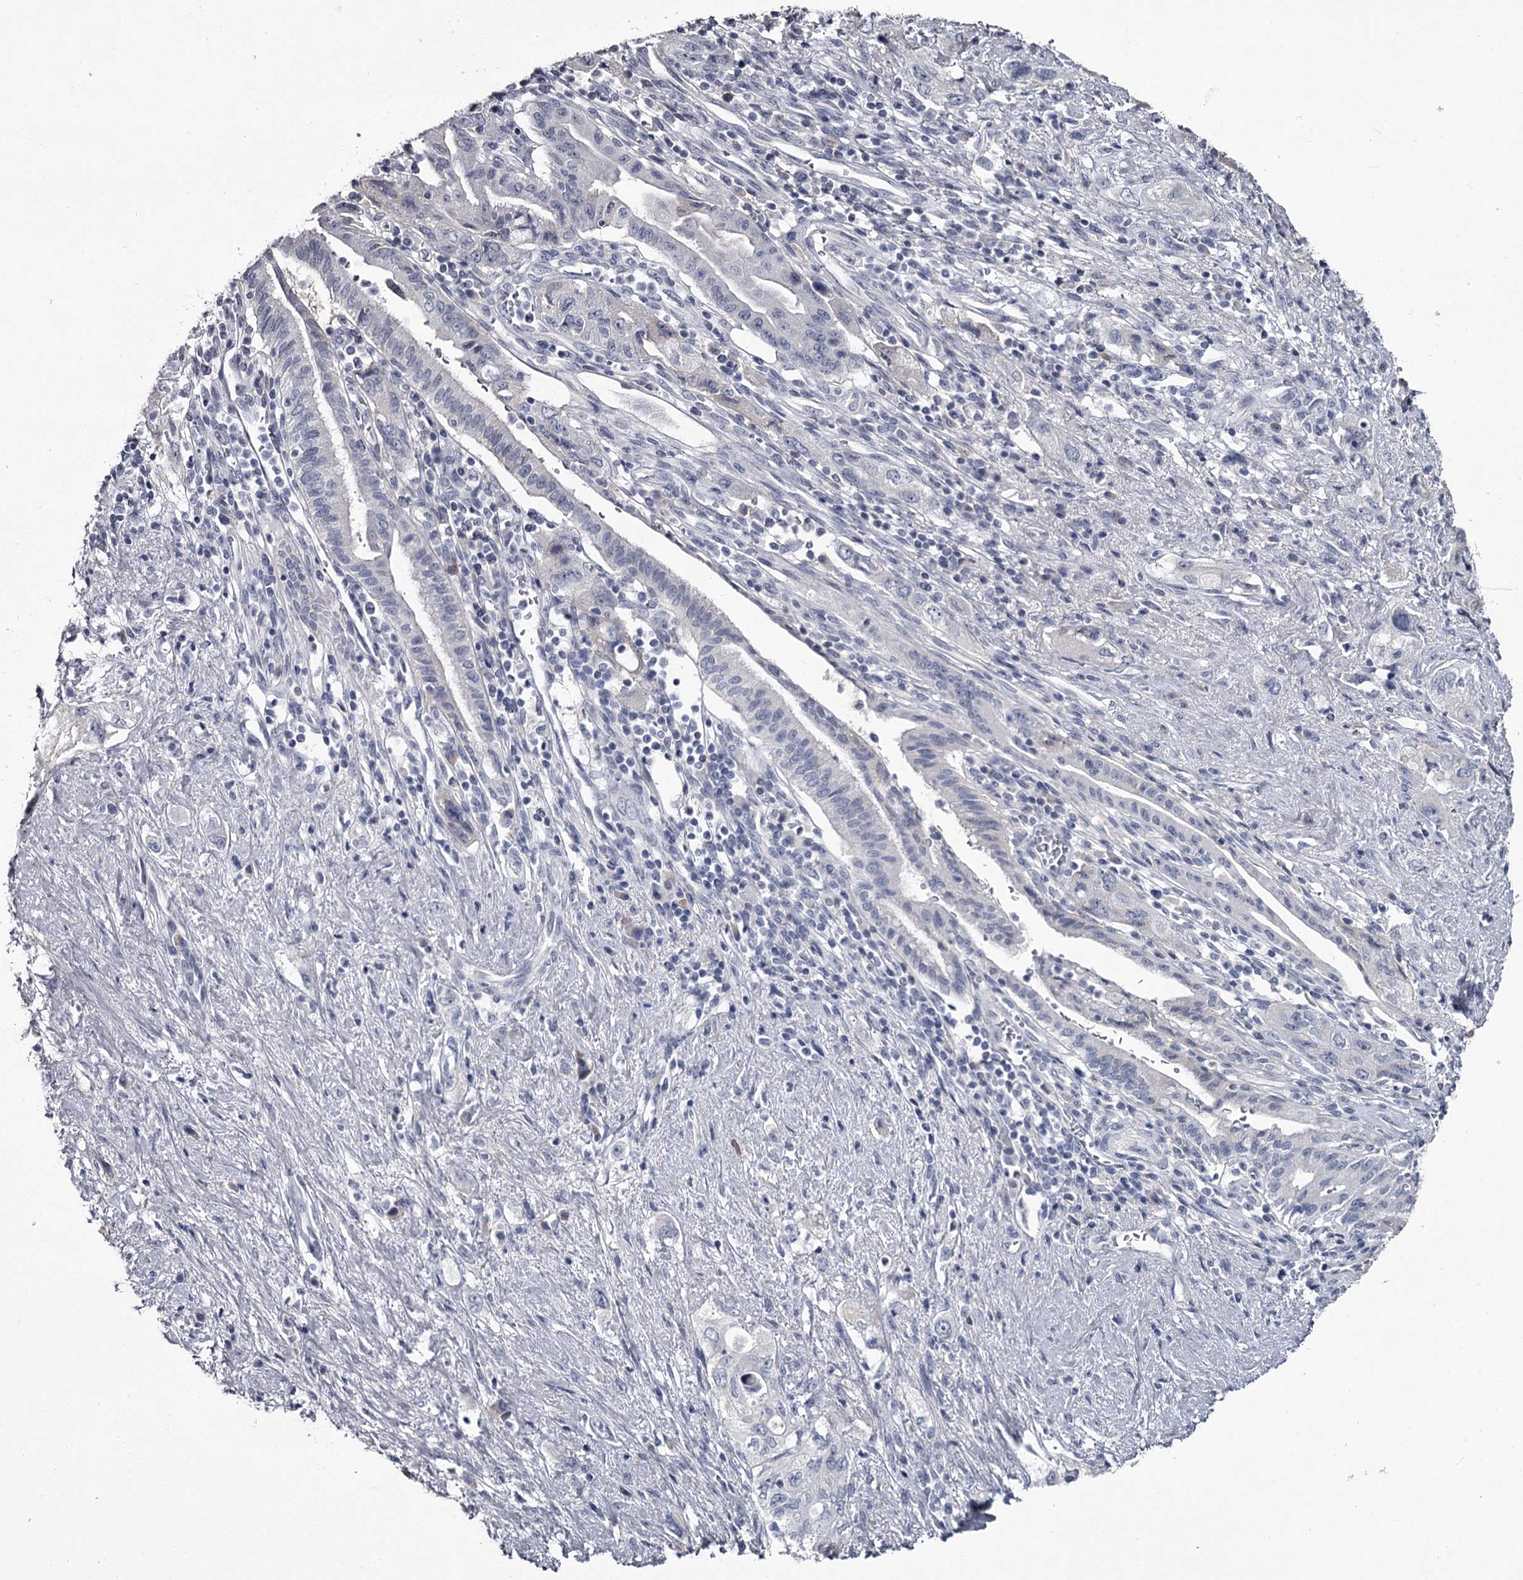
{"staining": {"intensity": "negative", "quantity": "none", "location": "none"}, "tissue": "pancreatic cancer", "cell_type": "Tumor cells", "image_type": "cancer", "snomed": [{"axis": "morphology", "description": "Adenocarcinoma, NOS"}, {"axis": "topography", "description": "Pancreas"}], "caption": "DAB immunohistochemical staining of pancreatic adenocarcinoma displays no significant staining in tumor cells.", "gene": "DAO", "patient": {"sex": "female", "age": 73}}